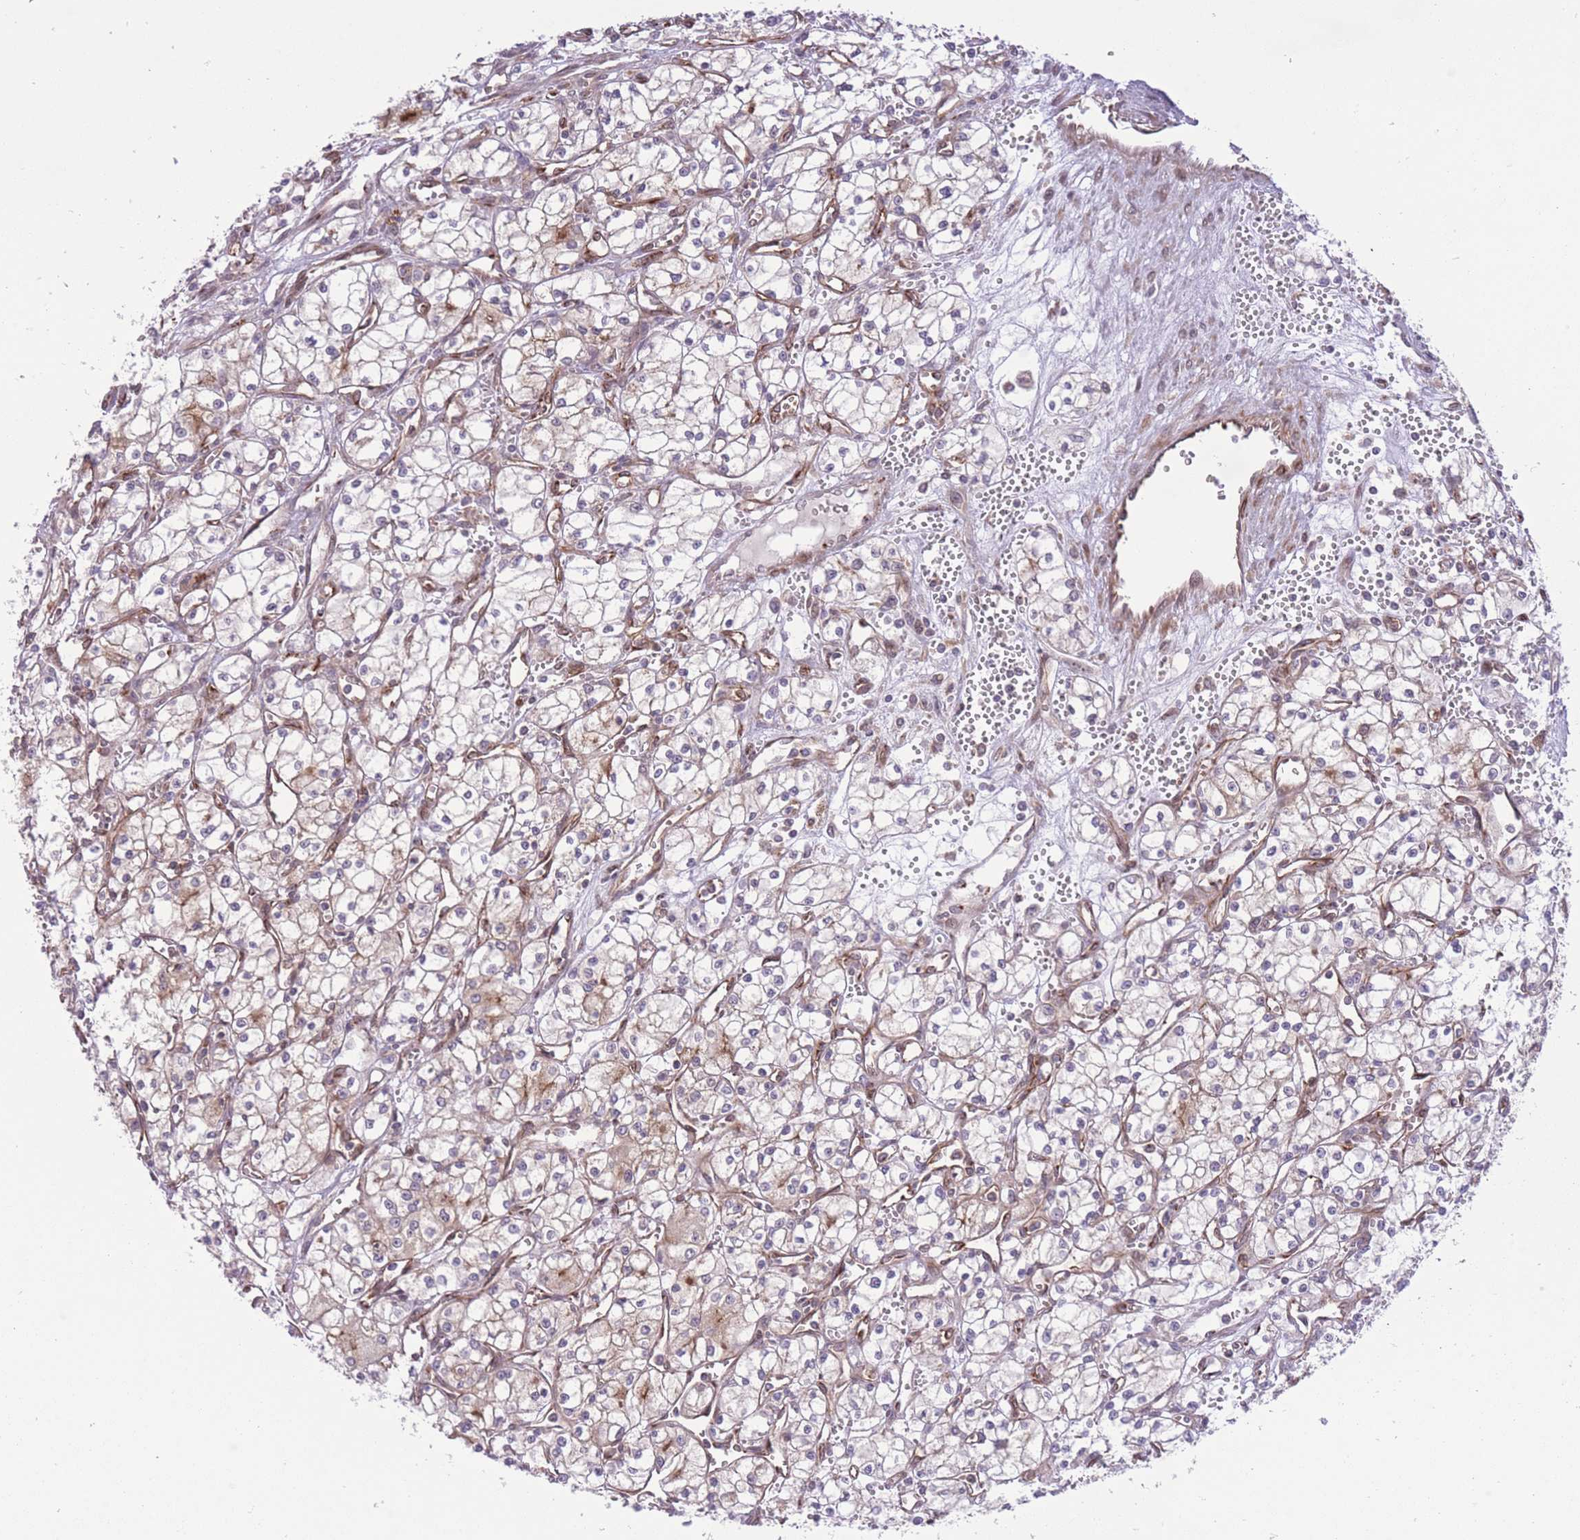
{"staining": {"intensity": "moderate", "quantity": "<25%", "location": "cytoplasmic/membranous"}, "tissue": "renal cancer", "cell_type": "Tumor cells", "image_type": "cancer", "snomed": [{"axis": "morphology", "description": "Adenocarcinoma, NOS"}, {"axis": "topography", "description": "Kidney"}], "caption": "Immunohistochemical staining of human renal cancer shows low levels of moderate cytoplasmic/membranous protein expression in approximately <25% of tumor cells.", "gene": "ZBED5", "patient": {"sex": "male", "age": 59}}